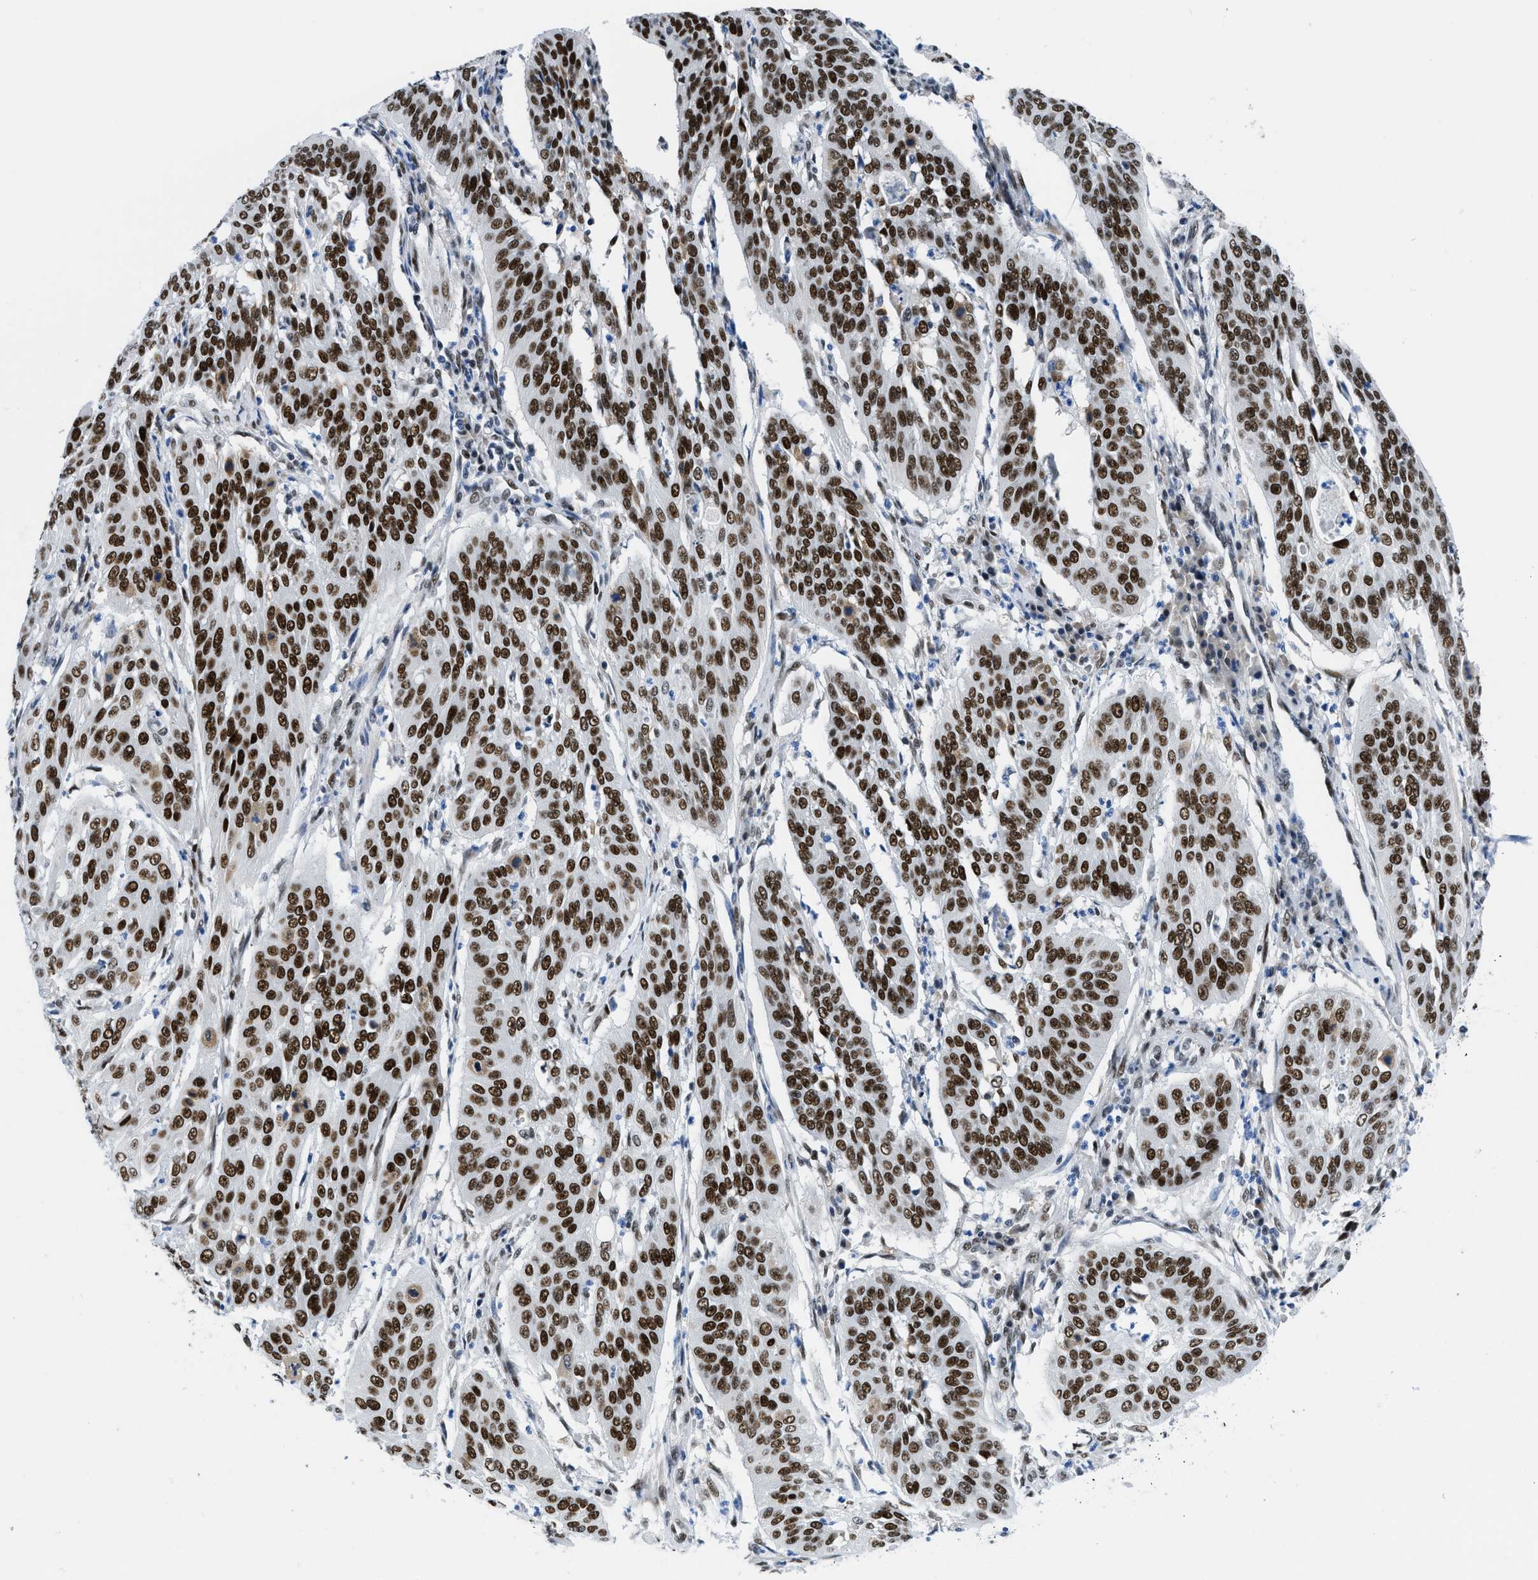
{"staining": {"intensity": "strong", "quantity": ">75%", "location": "nuclear"}, "tissue": "cervical cancer", "cell_type": "Tumor cells", "image_type": "cancer", "snomed": [{"axis": "morphology", "description": "Normal tissue, NOS"}, {"axis": "morphology", "description": "Squamous cell carcinoma, NOS"}, {"axis": "topography", "description": "Cervix"}], "caption": "The image demonstrates a brown stain indicating the presence of a protein in the nuclear of tumor cells in squamous cell carcinoma (cervical).", "gene": "SMARCAD1", "patient": {"sex": "female", "age": 39}}